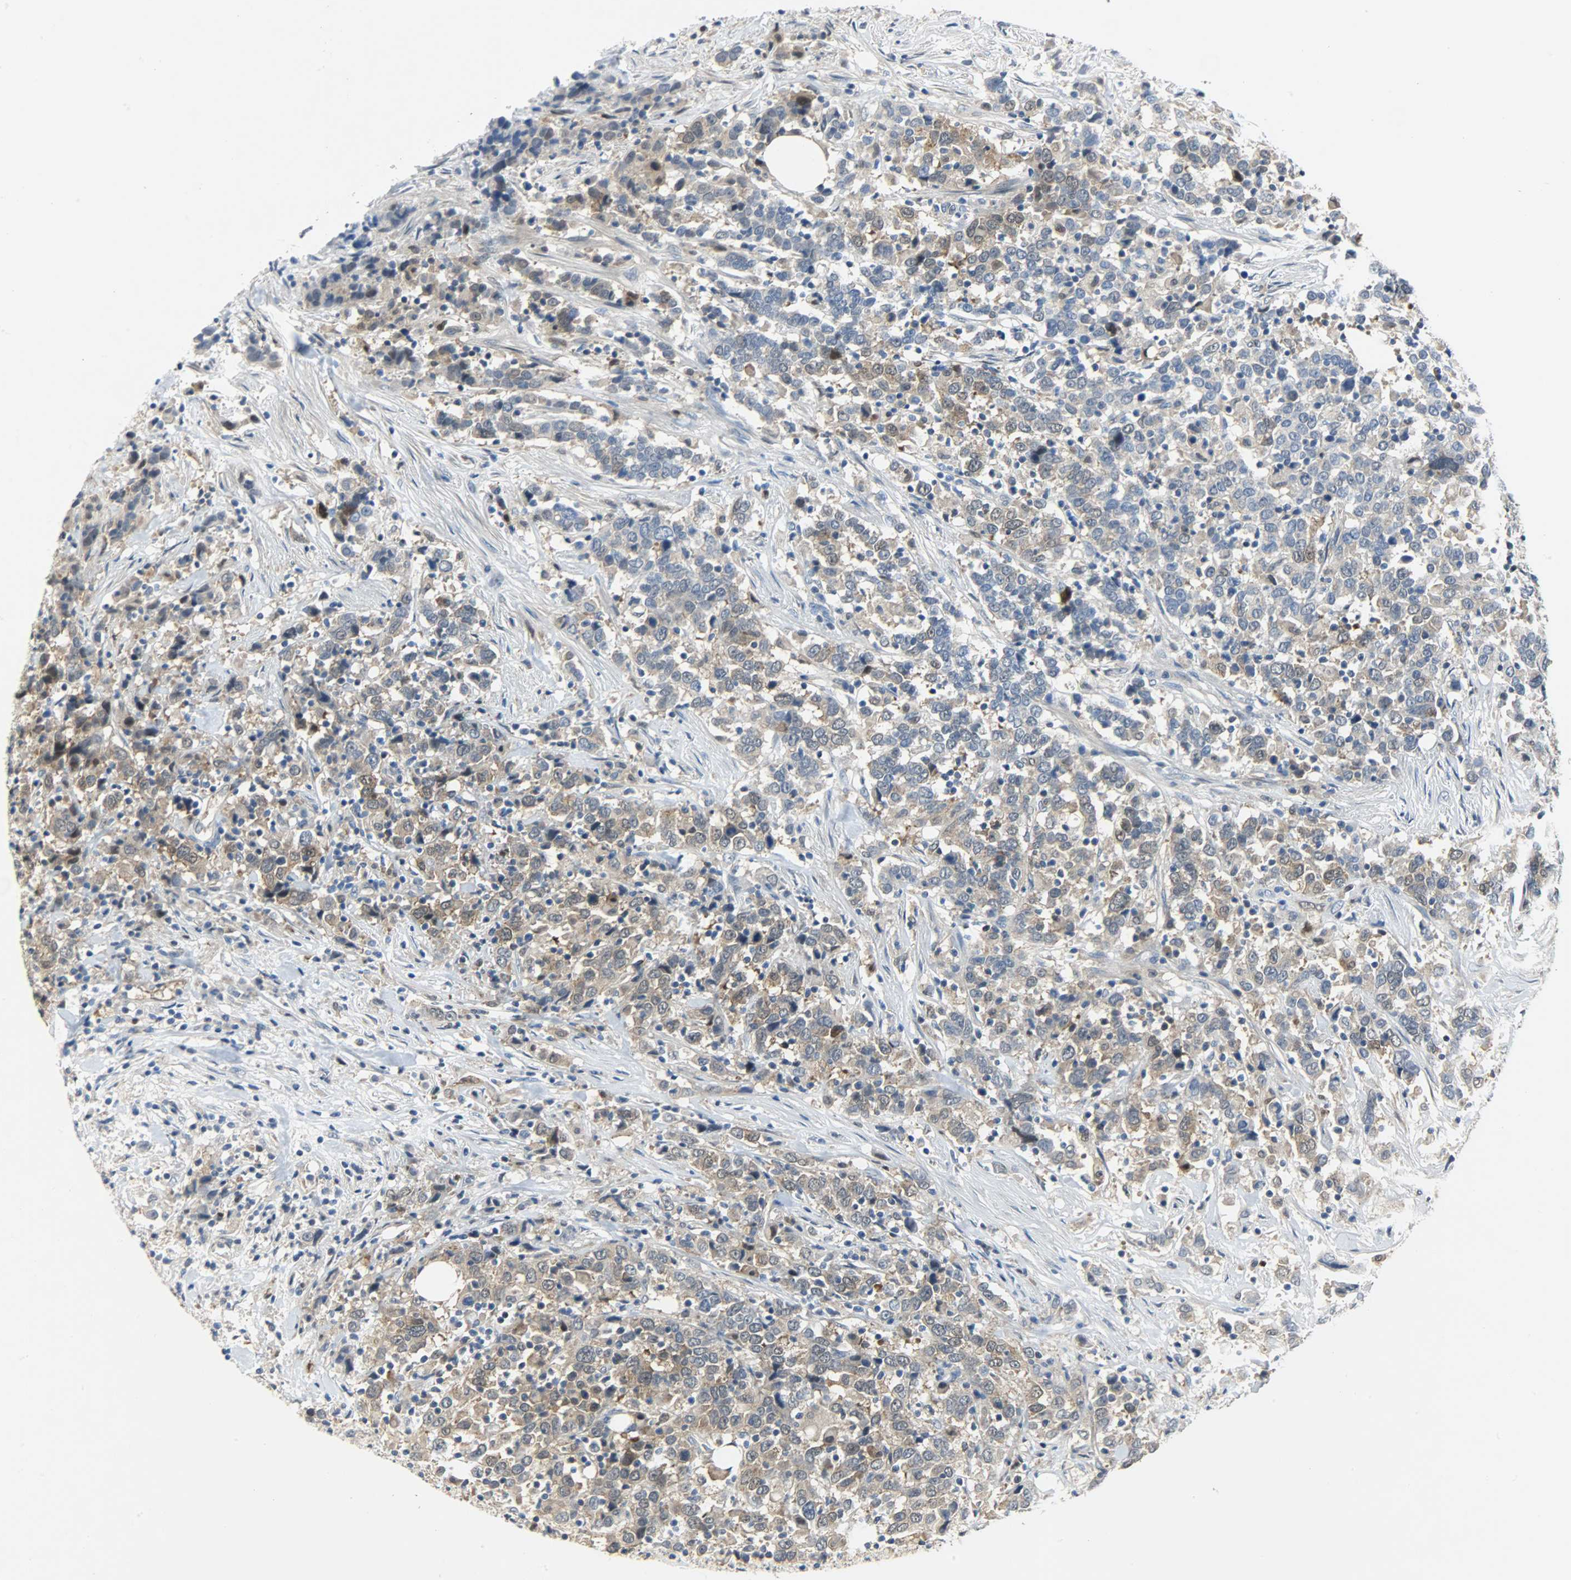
{"staining": {"intensity": "weak", "quantity": ">75%", "location": "cytoplasmic/membranous"}, "tissue": "urothelial cancer", "cell_type": "Tumor cells", "image_type": "cancer", "snomed": [{"axis": "morphology", "description": "Urothelial carcinoma, High grade"}, {"axis": "topography", "description": "Urinary bladder"}], "caption": "Urothelial carcinoma (high-grade) tissue demonstrates weak cytoplasmic/membranous expression in approximately >75% of tumor cells", "gene": "EIF4EBP1", "patient": {"sex": "male", "age": 61}}